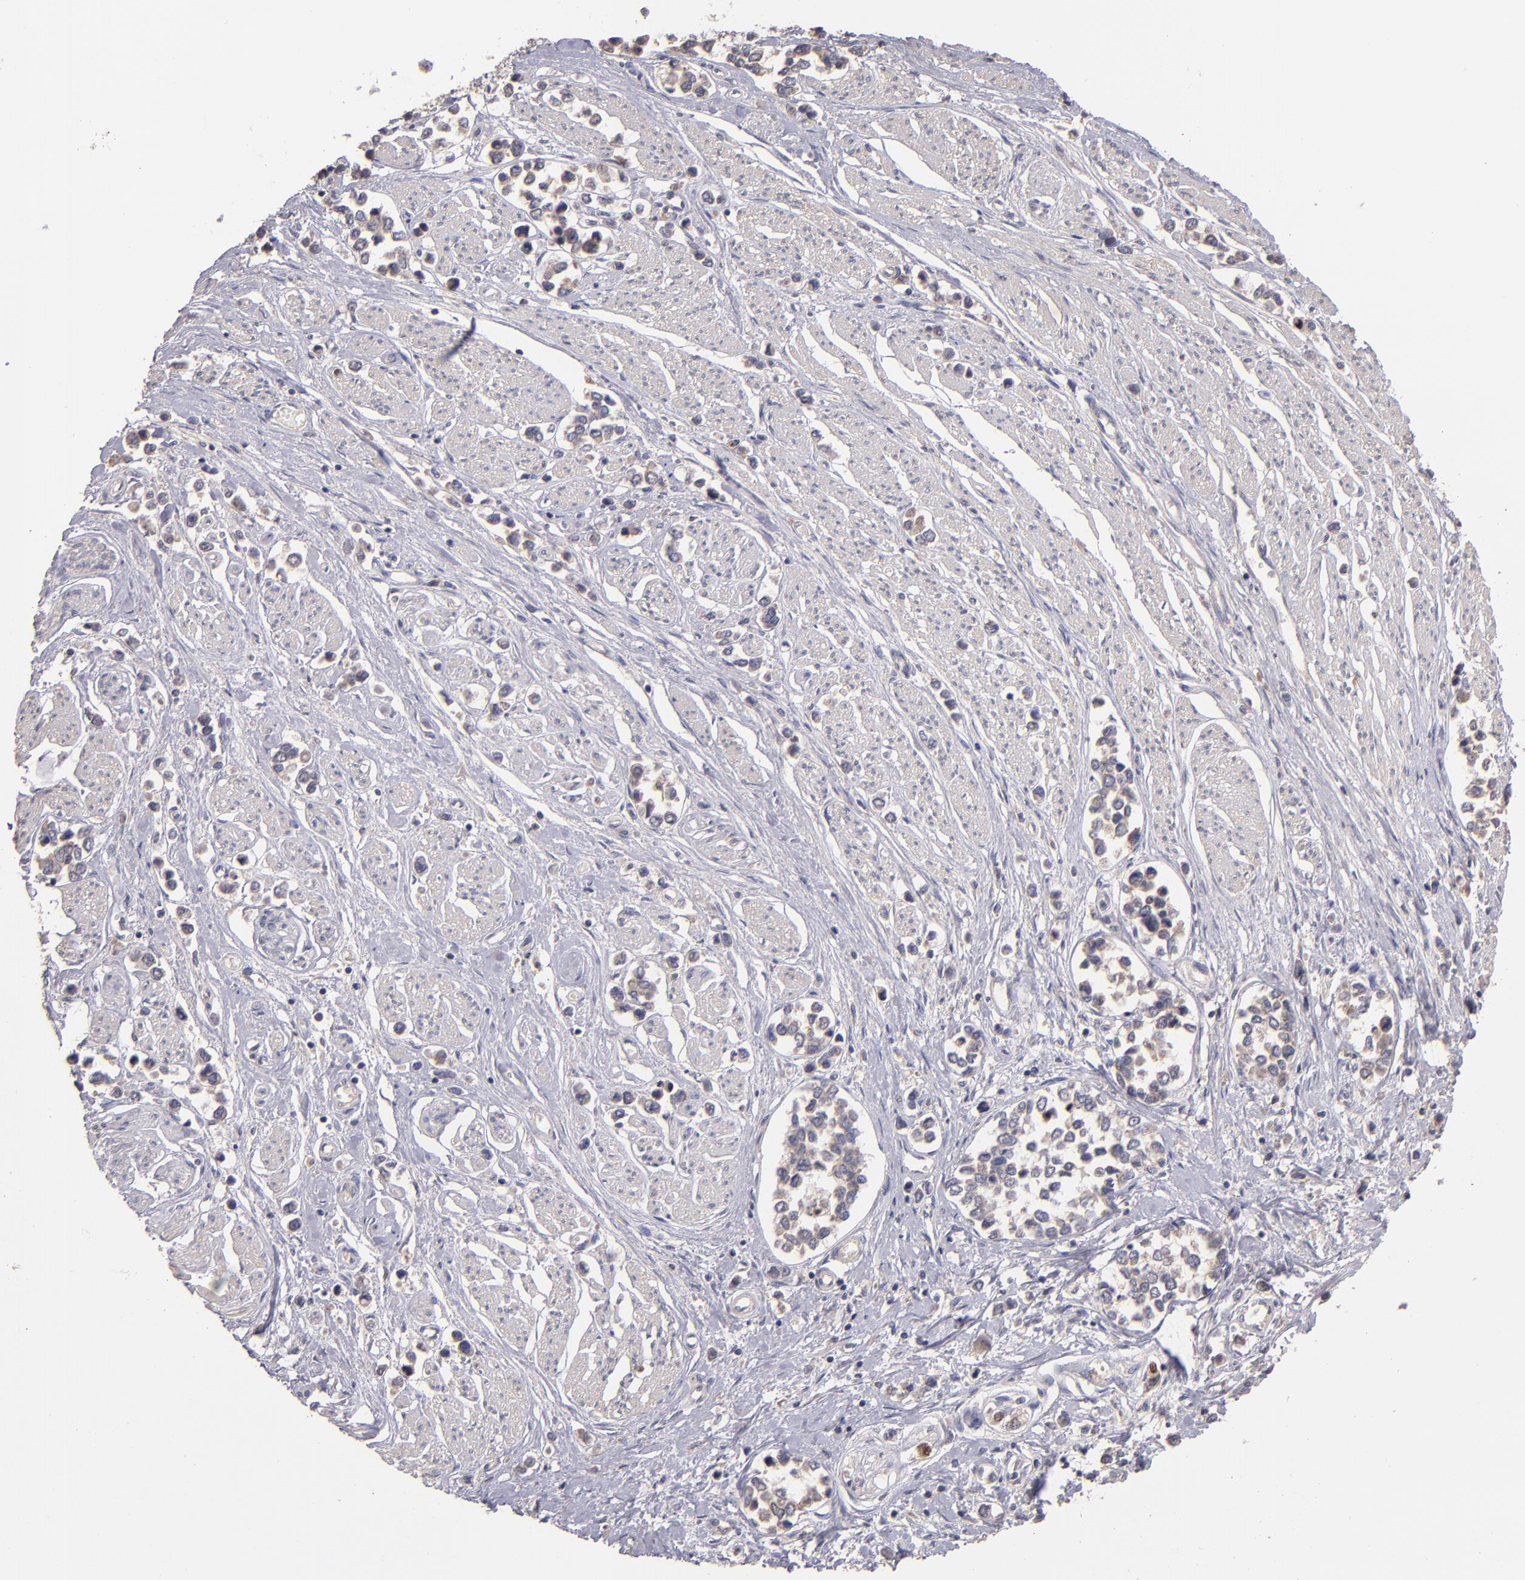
{"staining": {"intensity": "weak", "quantity": "25%-75%", "location": "cytoplasmic/membranous"}, "tissue": "stomach cancer", "cell_type": "Tumor cells", "image_type": "cancer", "snomed": [{"axis": "morphology", "description": "Adenocarcinoma, NOS"}, {"axis": "topography", "description": "Stomach, upper"}], "caption": "A brown stain labels weak cytoplasmic/membranous expression of a protein in stomach cancer (adenocarcinoma) tumor cells.", "gene": "UPF3B", "patient": {"sex": "male", "age": 76}}